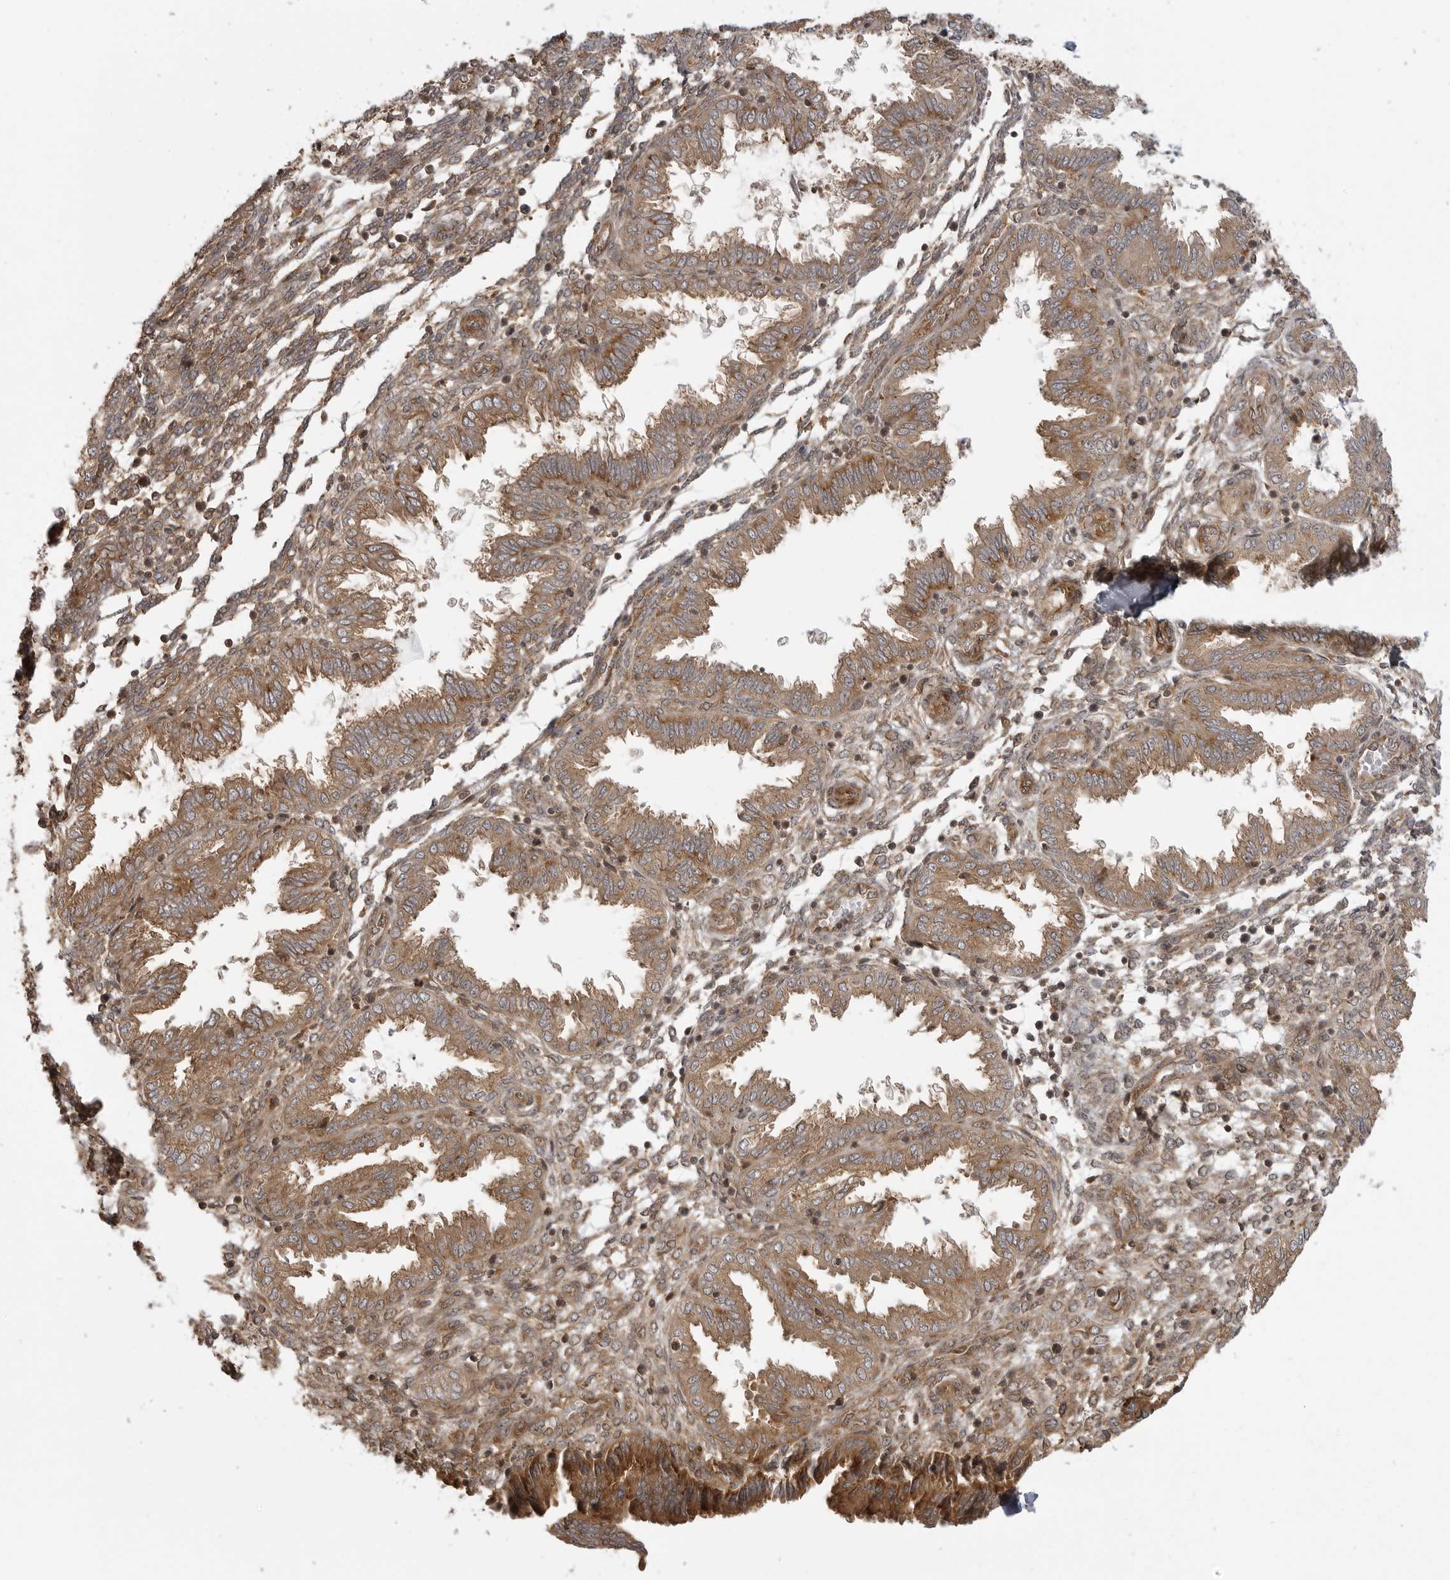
{"staining": {"intensity": "moderate", "quantity": ">75%", "location": "cytoplasmic/membranous"}, "tissue": "endometrium", "cell_type": "Cells in endometrial stroma", "image_type": "normal", "snomed": [{"axis": "morphology", "description": "Normal tissue, NOS"}, {"axis": "topography", "description": "Endometrium"}], "caption": "Protein analysis of normal endometrium shows moderate cytoplasmic/membranous expression in approximately >75% of cells in endometrial stroma.", "gene": "FAT3", "patient": {"sex": "female", "age": 33}}